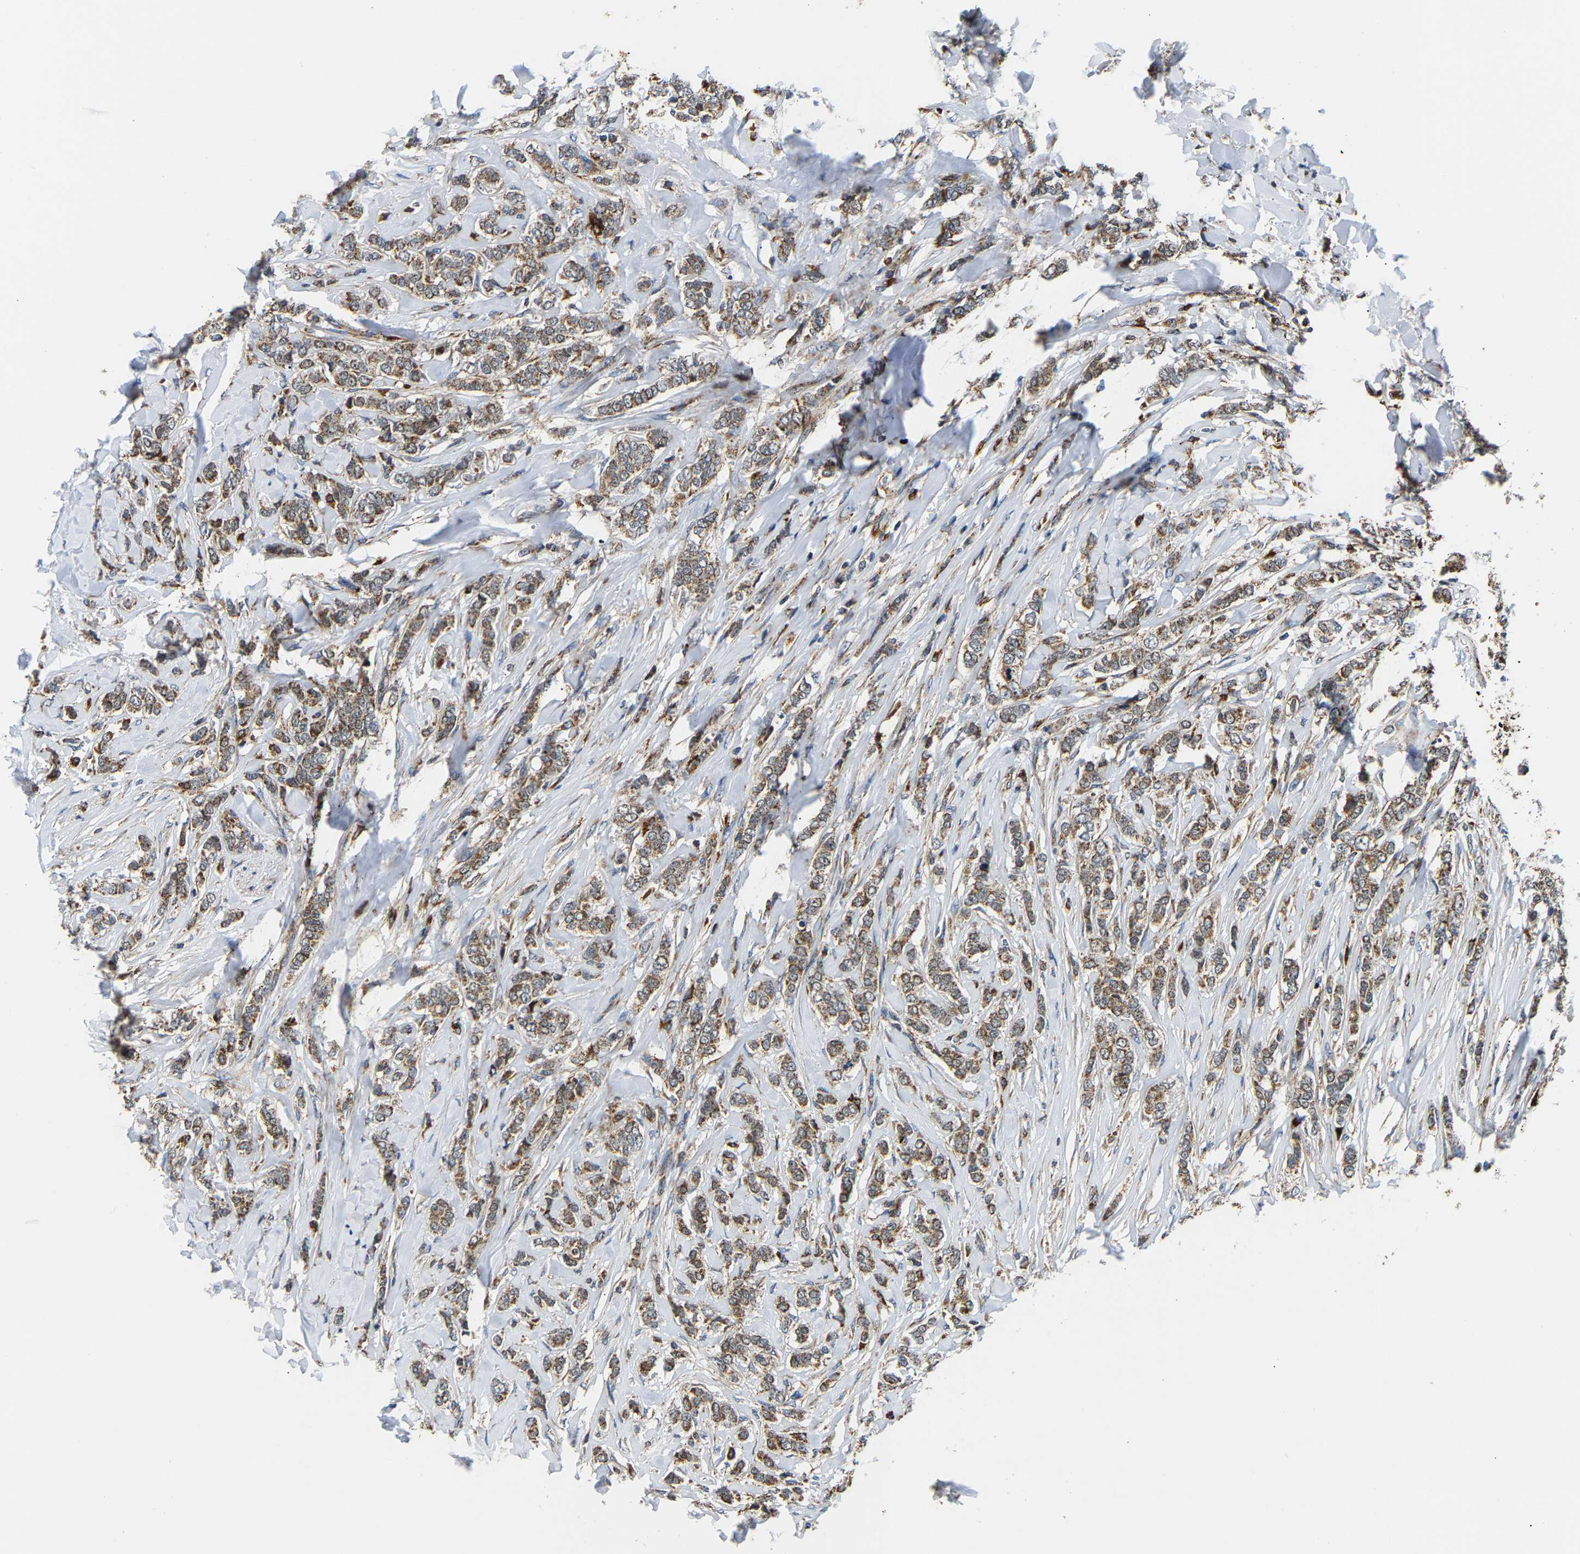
{"staining": {"intensity": "moderate", "quantity": ">75%", "location": "cytoplasmic/membranous"}, "tissue": "breast cancer", "cell_type": "Tumor cells", "image_type": "cancer", "snomed": [{"axis": "morphology", "description": "Lobular carcinoma"}, {"axis": "topography", "description": "Skin"}, {"axis": "topography", "description": "Breast"}], "caption": "Brown immunohistochemical staining in breast cancer exhibits moderate cytoplasmic/membranous expression in about >75% of tumor cells. (Brightfield microscopy of DAB IHC at high magnification).", "gene": "GIMAP7", "patient": {"sex": "female", "age": 46}}